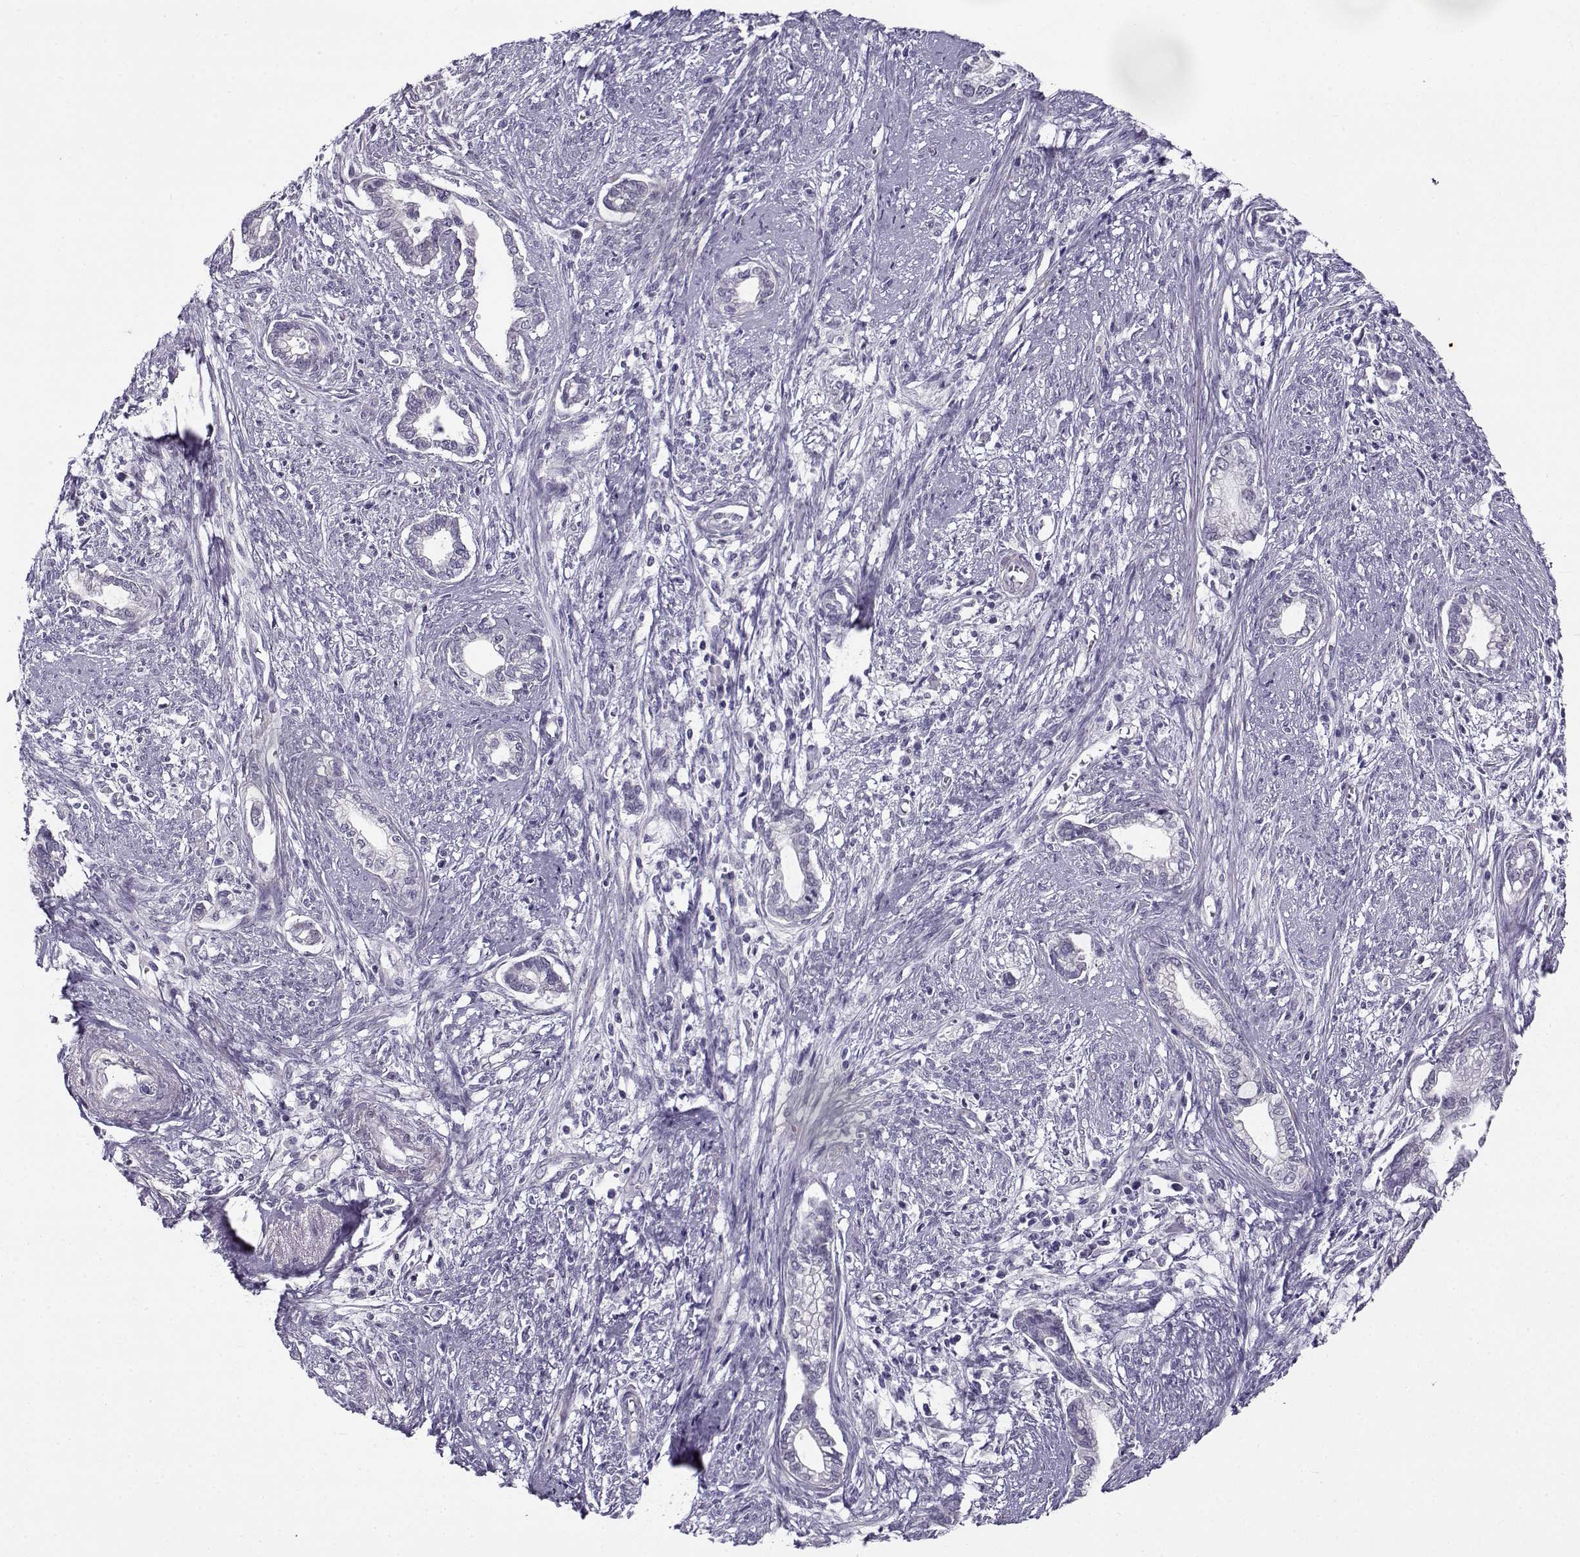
{"staining": {"intensity": "negative", "quantity": "none", "location": "none"}, "tissue": "cervical cancer", "cell_type": "Tumor cells", "image_type": "cancer", "snomed": [{"axis": "morphology", "description": "Adenocarcinoma, NOS"}, {"axis": "topography", "description": "Cervix"}], "caption": "Tumor cells are negative for brown protein staining in cervical cancer. (DAB IHC with hematoxylin counter stain).", "gene": "TEX55", "patient": {"sex": "female", "age": 62}}